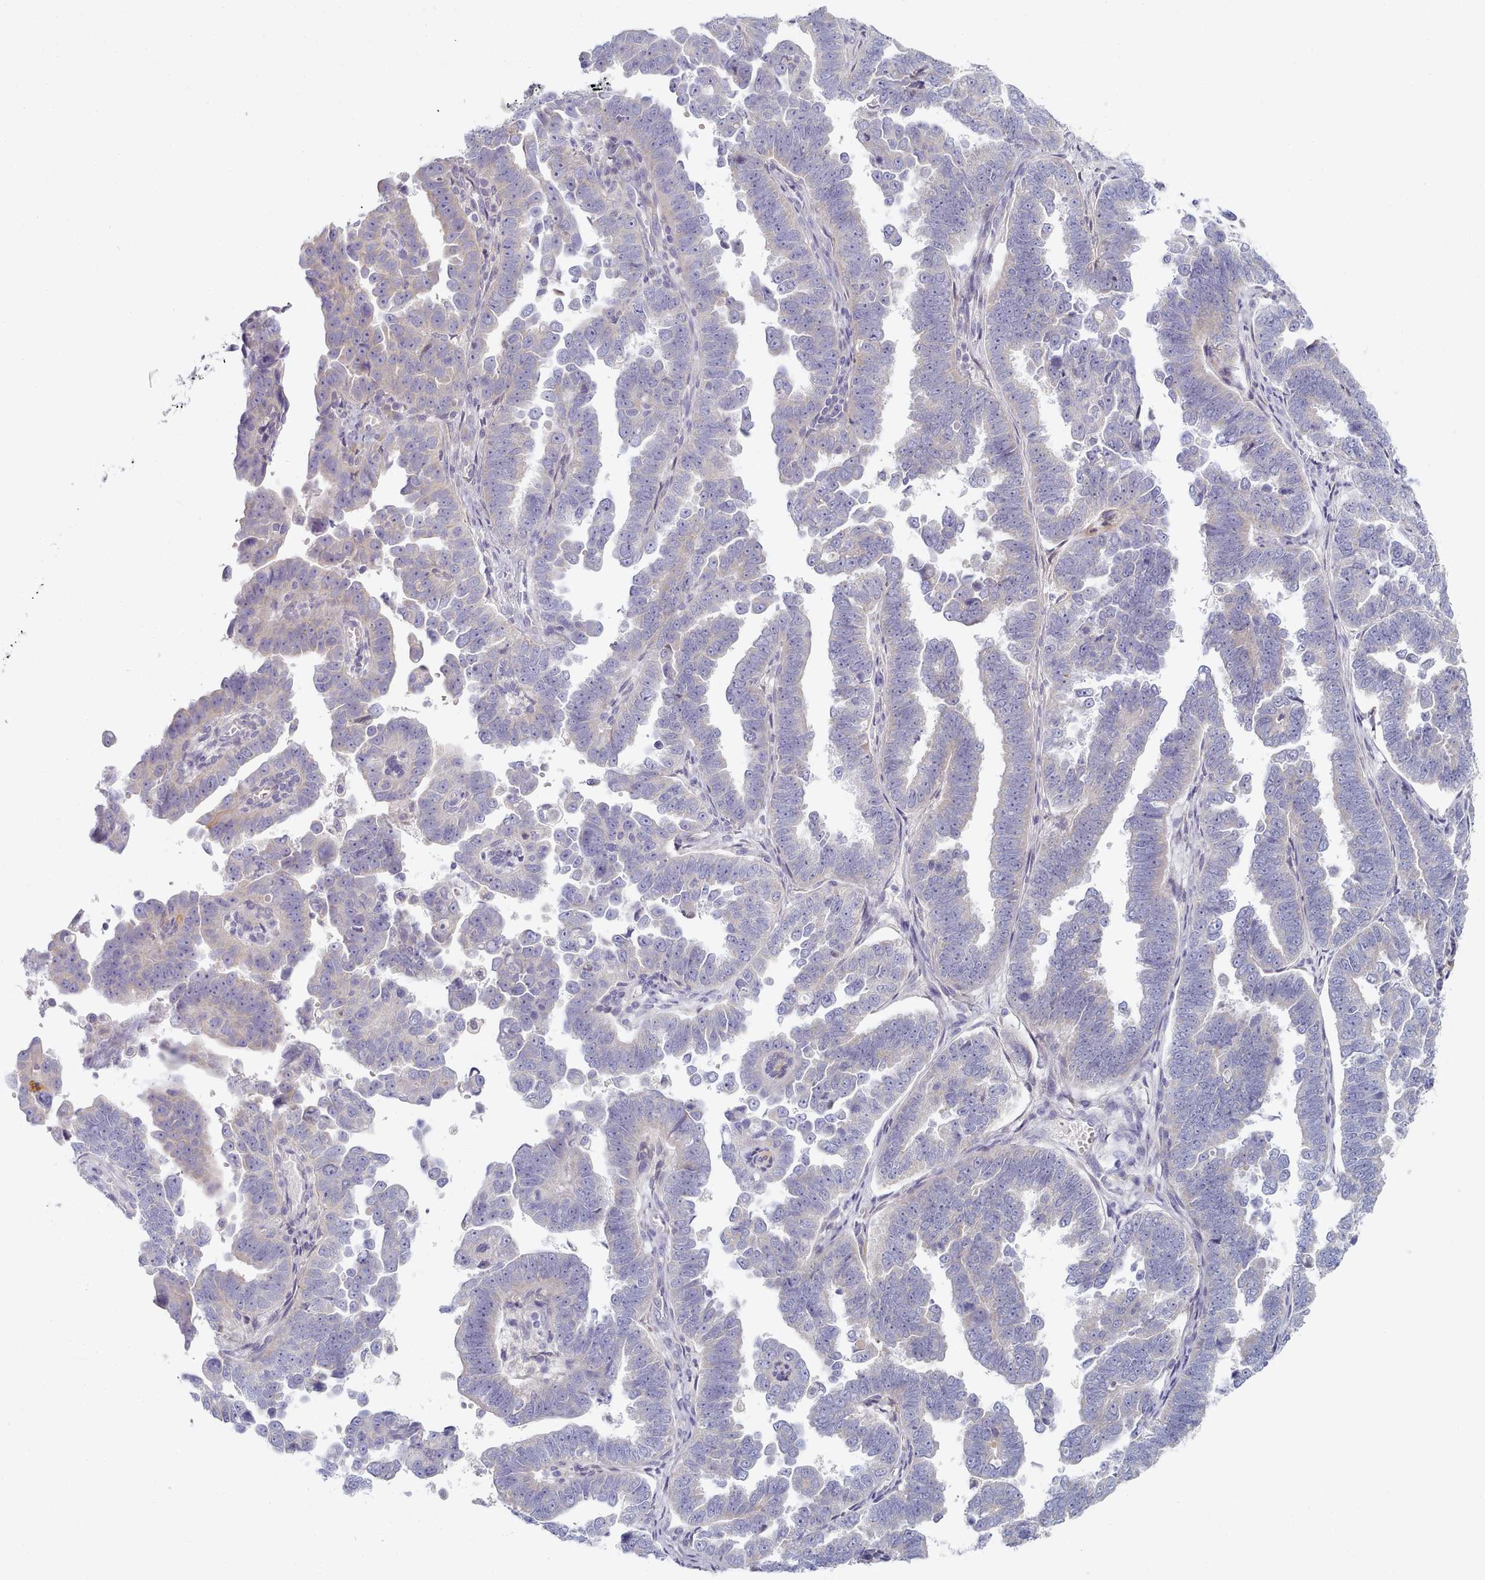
{"staining": {"intensity": "negative", "quantity": "none", "location": "none"}, "tissue": "endometrial cancer", "cell_type": "Tumor cells", "image_type": "cancer", "snomed": [{"axis": "morphology", "description": "Adenocarcinoma, NOS"}, {"axis": "topography", "description": "Endometrium"}], "caption": "DAB immunohistochemical staining of human endometrial cancer (adenocarcinoma) exhibits no significant expression in tumor cells. Nuclei are stained in blue.", "gene": "TYW1B", "patient": {"sex": "female", "age": 75}}